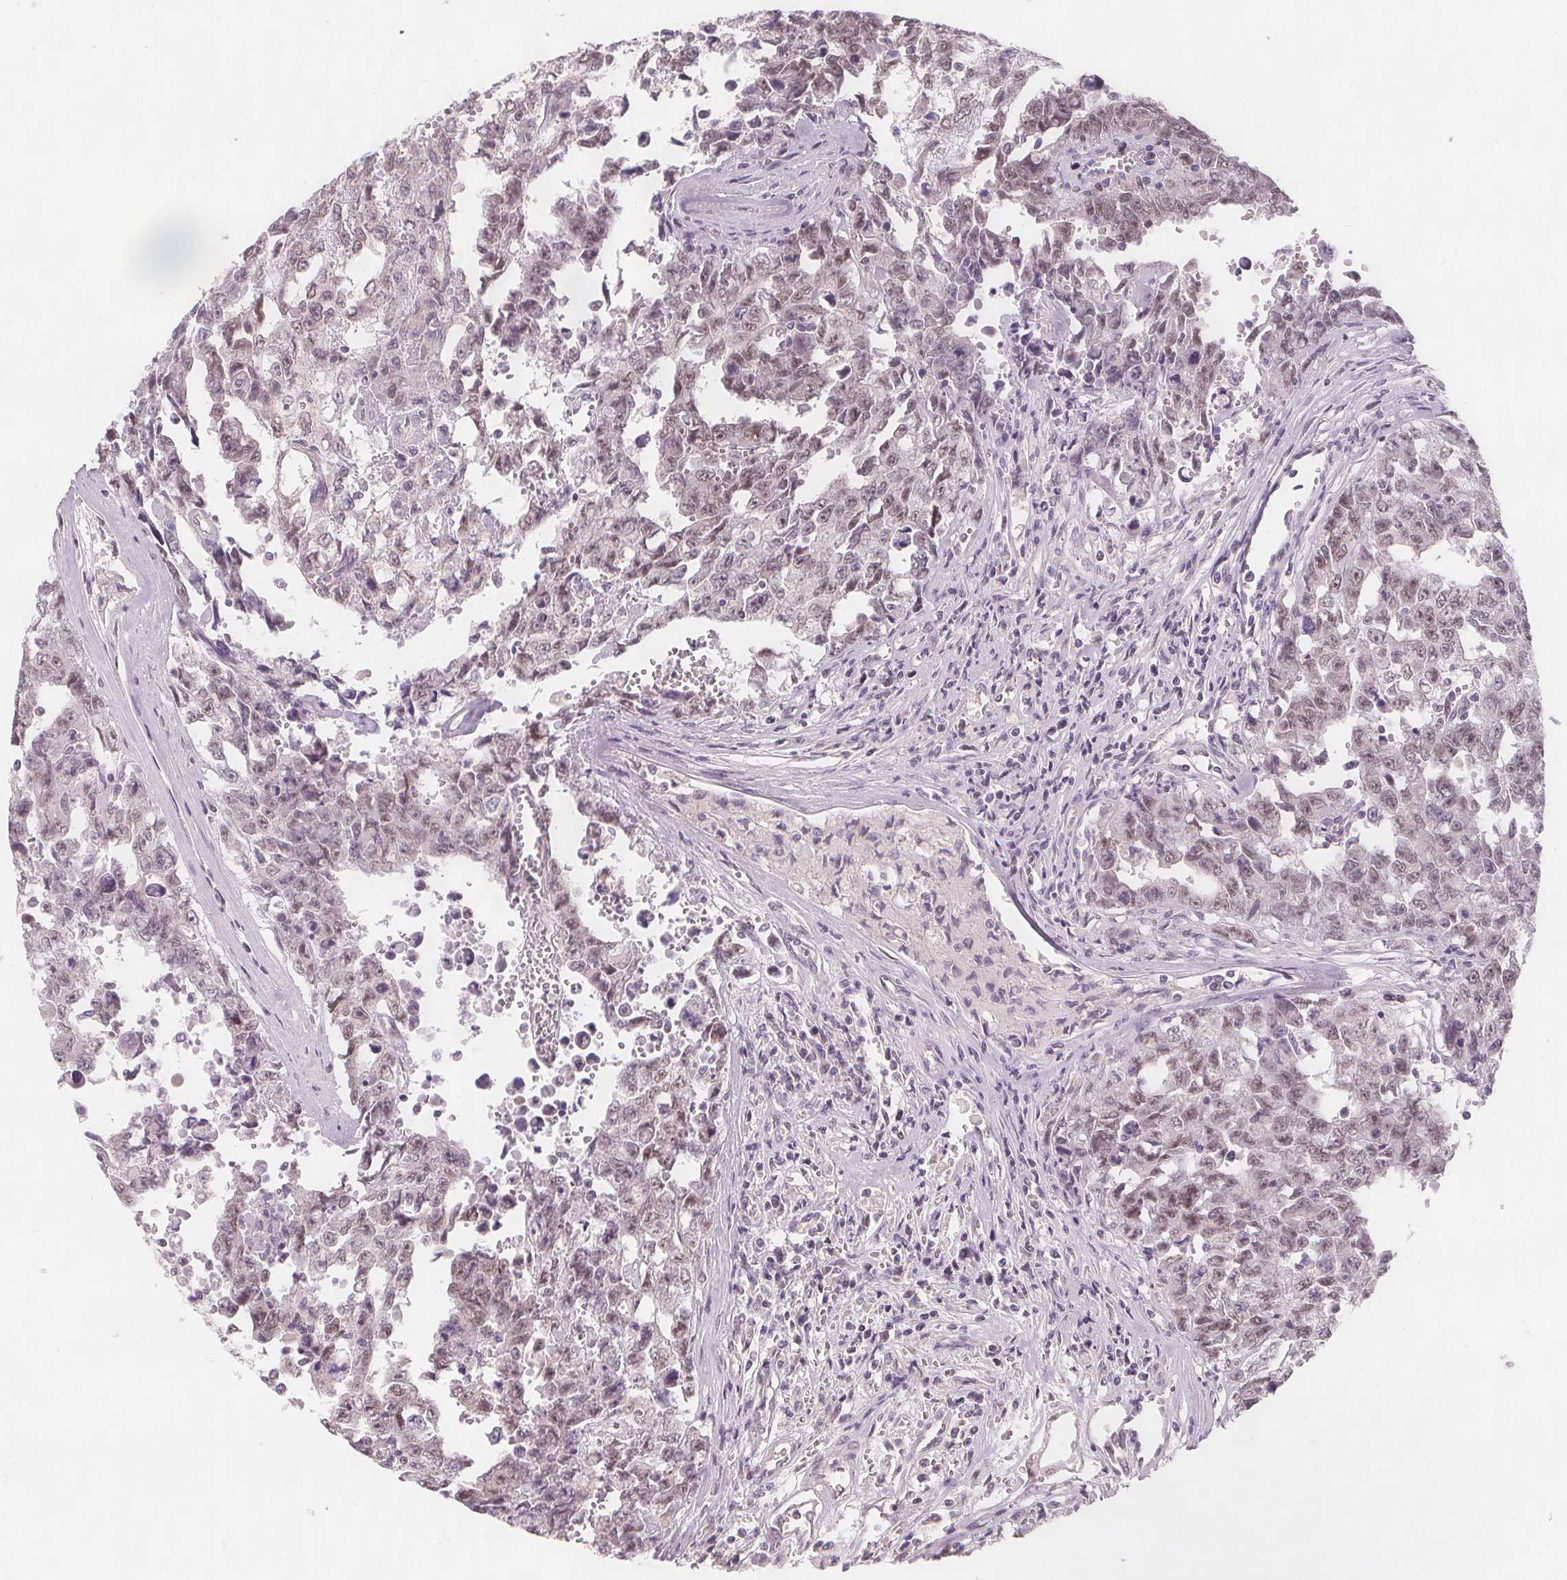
{"staining": {"intensity": "weak", "quantity": "25%-75%", "location": "nuclear"}, "tissue": "testis cancer", "cell_type": "Tumor cells", "image_type": "cancer", "snomed": [{"axis": "morphology", "description": "Carcinoma, Embryonal, NOS"}, {"axis": "topography", "description": "Testis"}], "caption": "Weak nuclear staining for a protein is identified in about 25%-75% of tumor cells of testis cancer using IHC.", "gene": "TIPIN", "patient": {"sex": "male", "age": 24}}